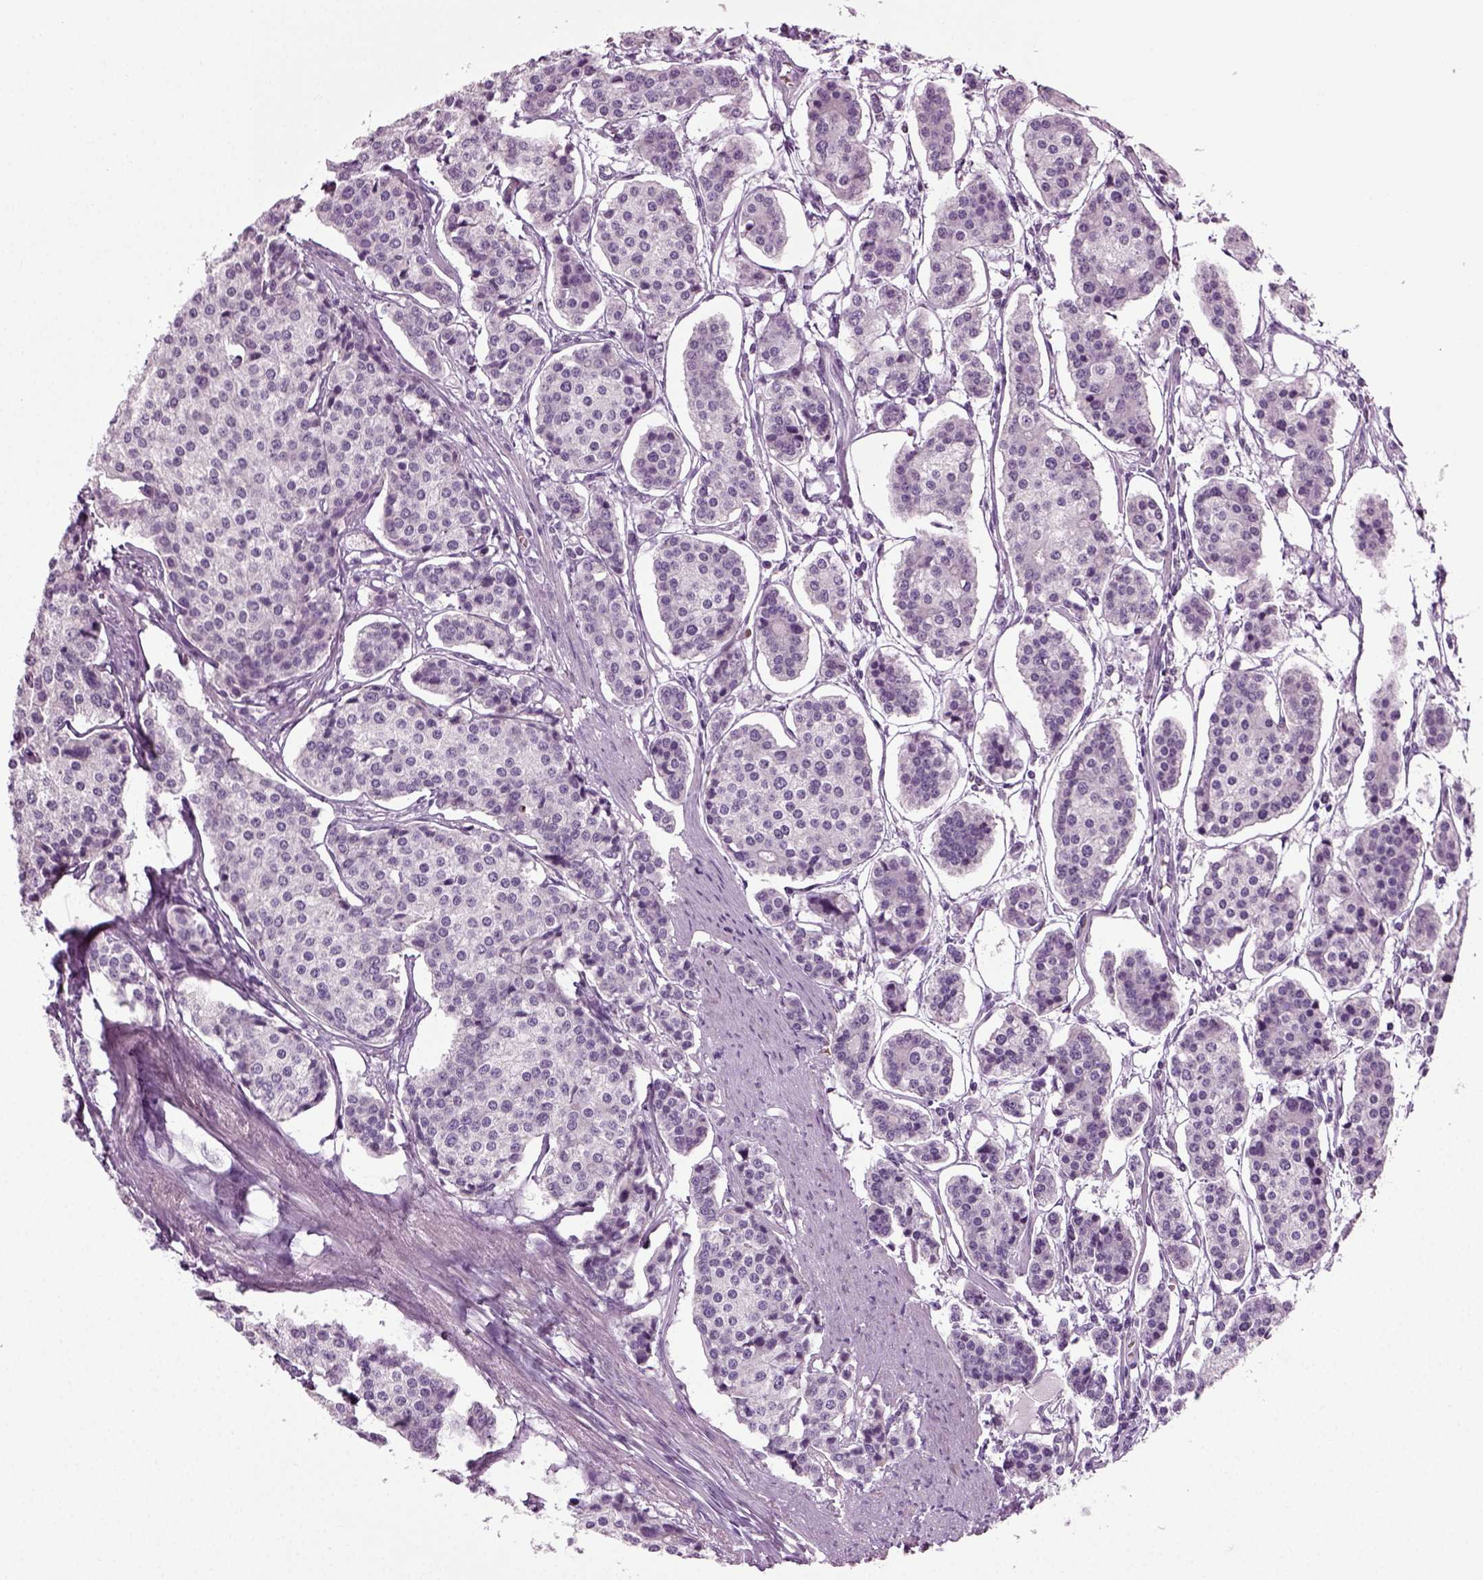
{"staining": {"intensity": "negative", "quantity": "none", "location": "none"}, "tissue": "carcinoid", "cell_type": "Tumor cells", "image_type": "cancer", "snomed": [{"axis": "morphology", "description": "Carcinoid, malignant, NOS"}, {"axis": "topography", "description": "Small intestine"}], "caption": "Tumor cells are negative for brown protein staining in carcinoid.", "gene": "ZC2HC1C", "patient": {"sex": "female", "age": 65}}